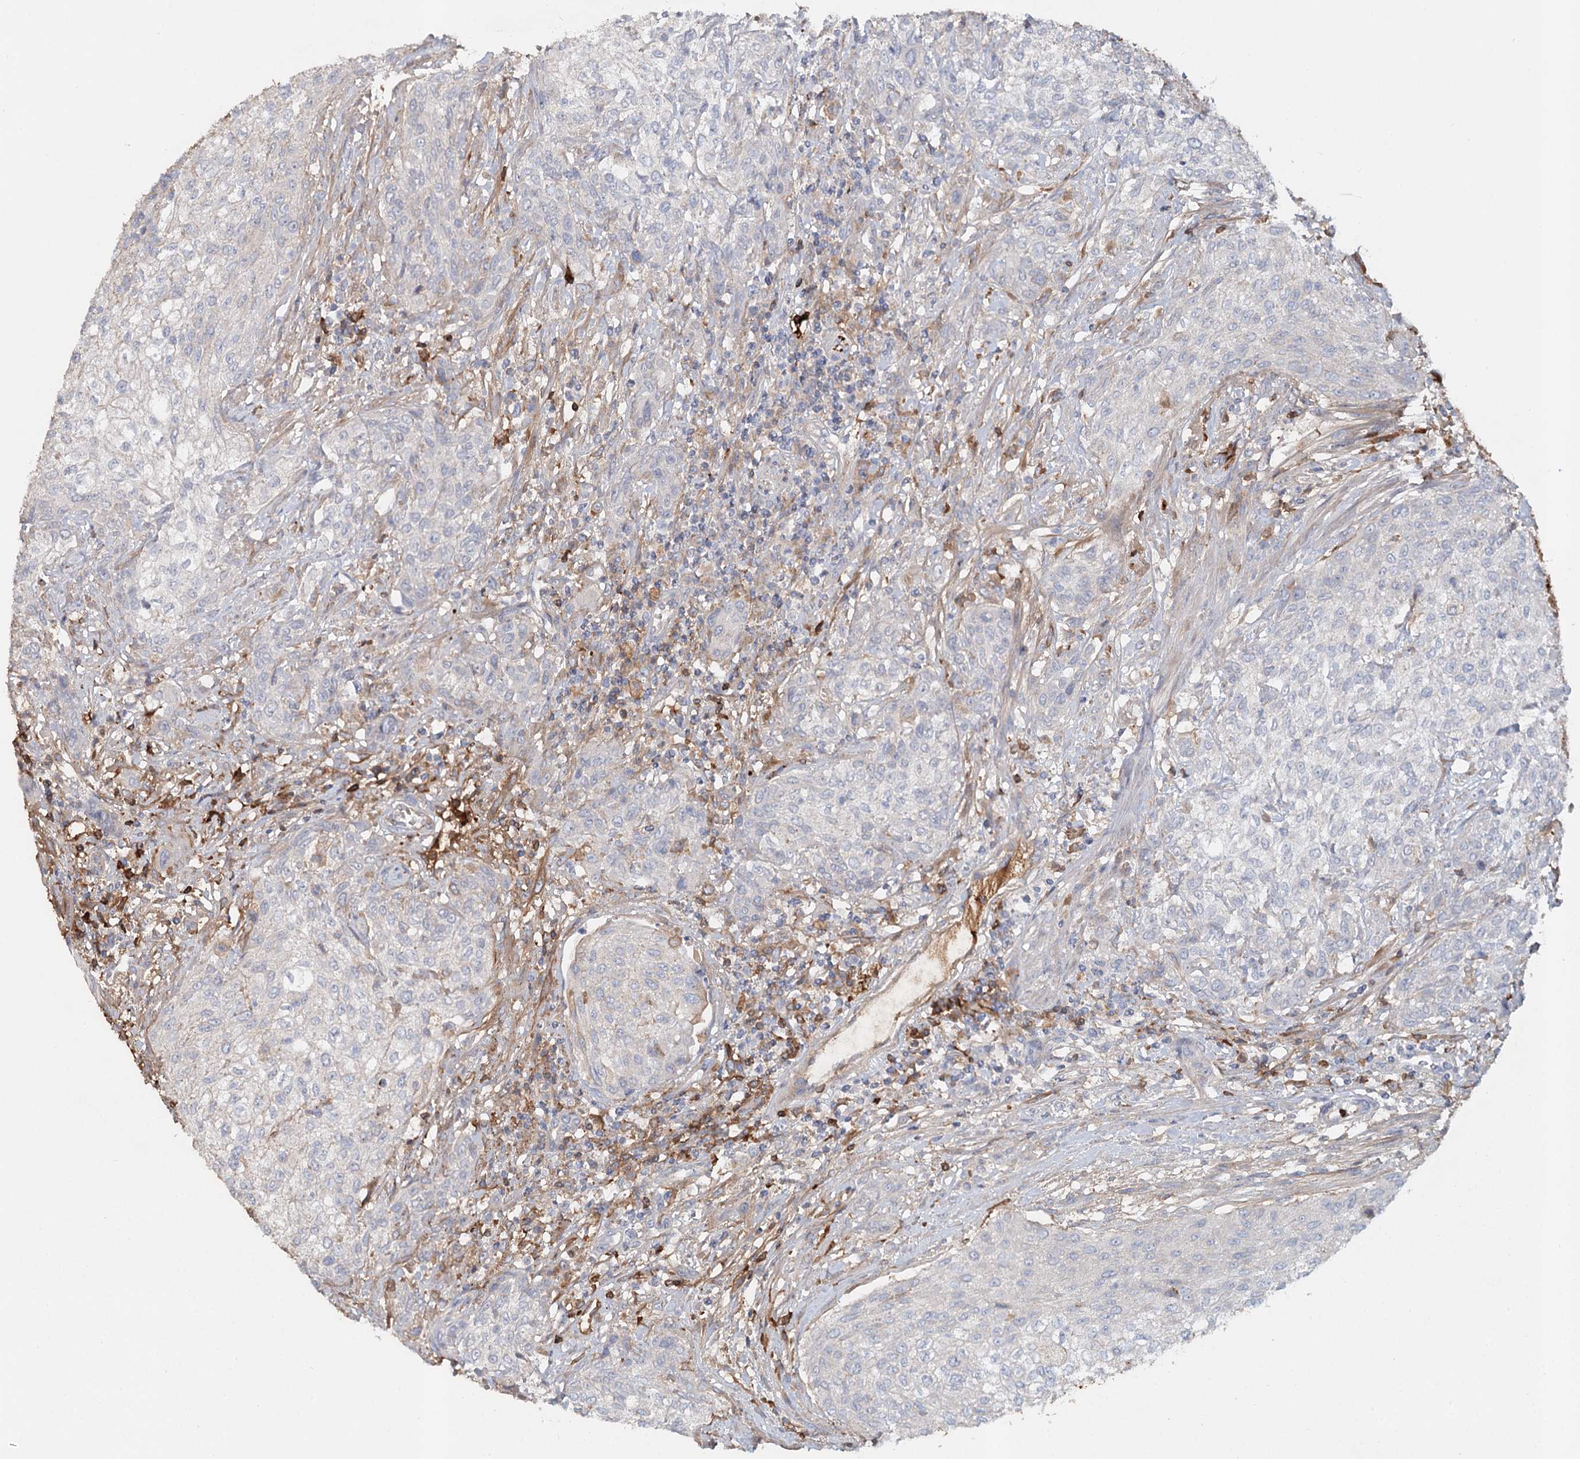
{"staining": {"intensity": "negative", "quantity": "none", "location": "none"}, "tissue": "urothelial cancer", "cell_type": "Tumor cells", "image_type": "cancer", "snomed": [{"axis": "morphology", "description": "Normal tissue, NOS"}, {"axis": "morphology", "description": "Urothelial carcinoma, NOS"}, {"axis": "topography", "description": "Urinary bladder"}, {"axis": "topography", "description": "Peripheral nerve tissue"}], "caption": "IHC photomicrograph of transitional cell carcinoma stained for a protein (brown), which reveals no expression in tumor cells. (DAB (3,3'-diaminobenzidine) immunohistochemistry (IHC), high magnification).", "gene": "ALKBH8", "patient": {"sex": "male", "age": 35}}